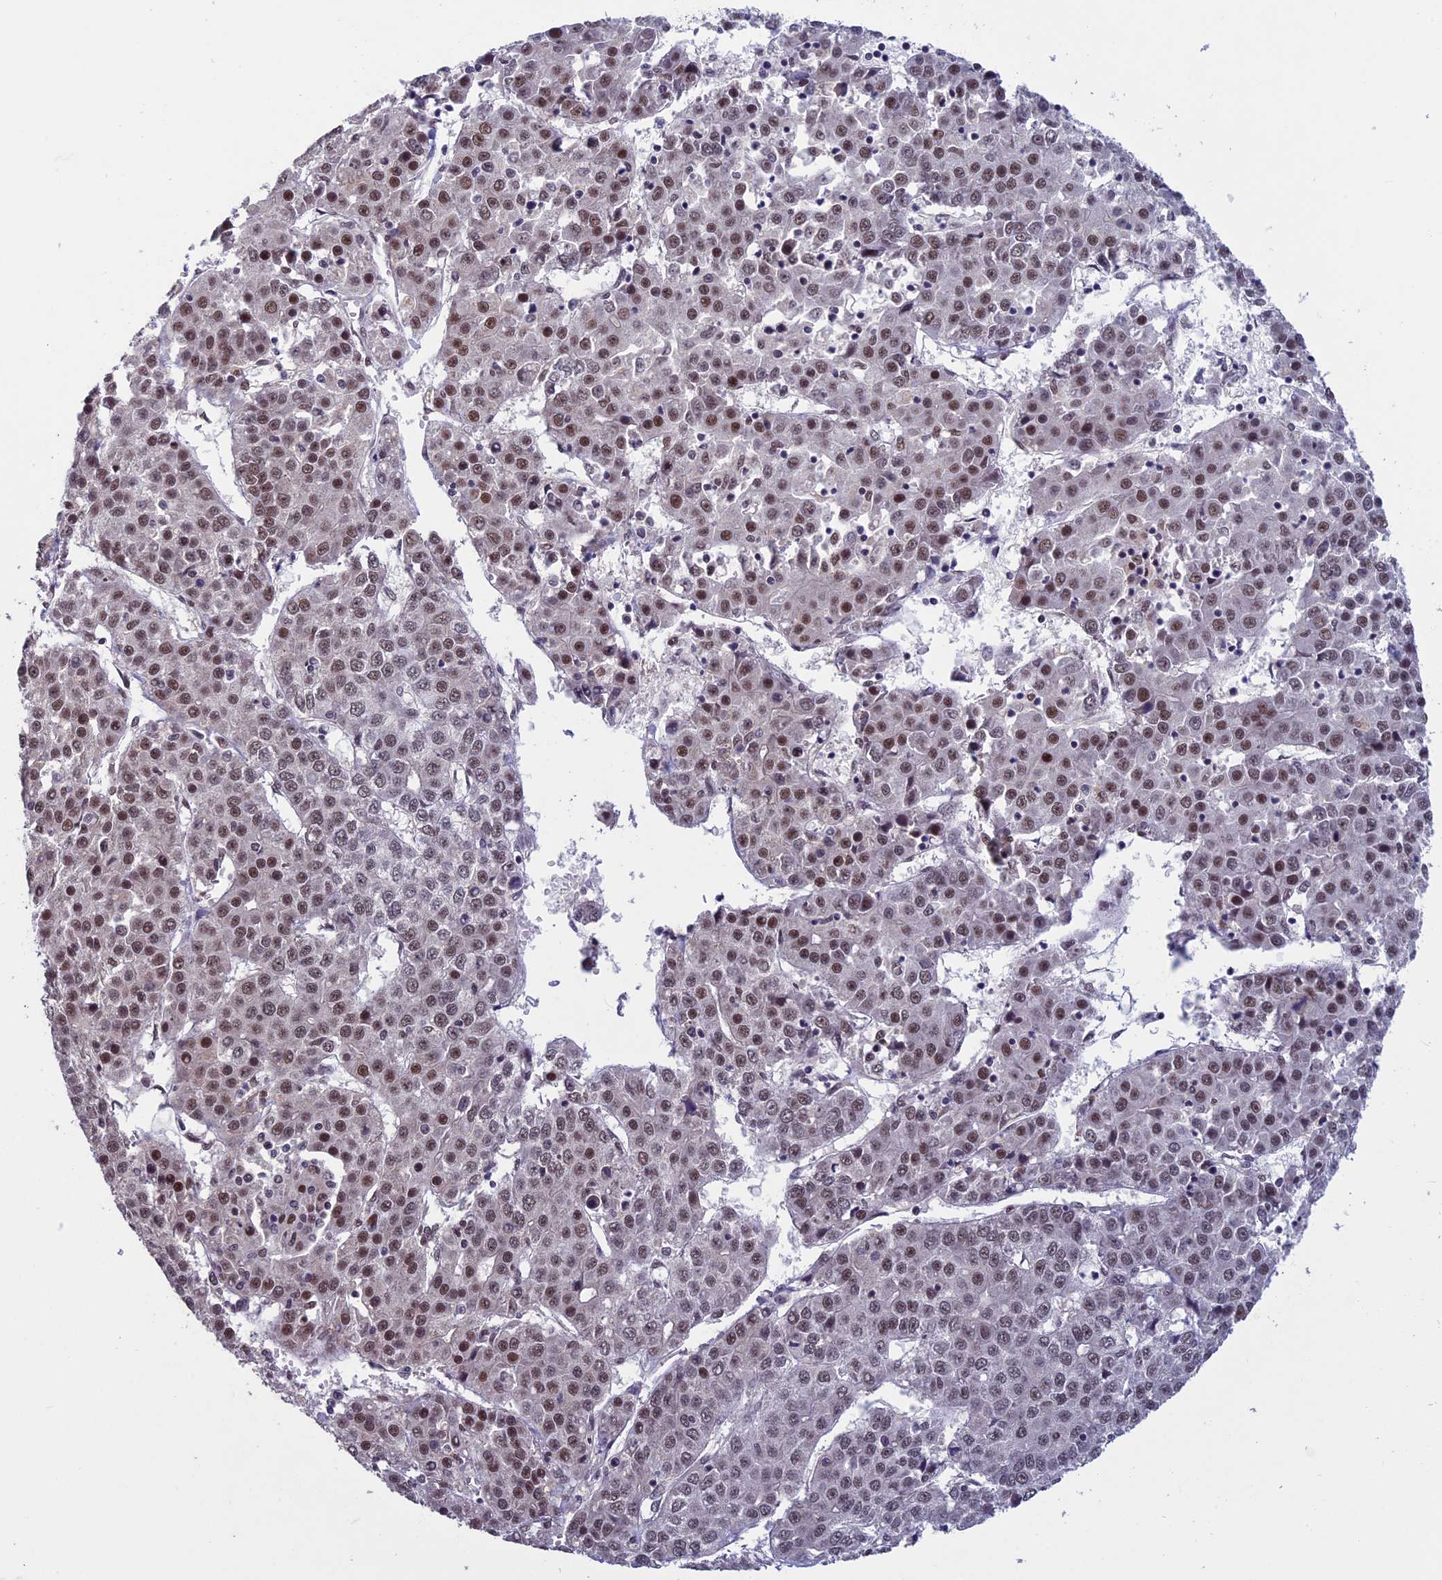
{"staining": {"intensity": "moderate", "quantity": ">75%", "location": "nuclear"}, "tissue": "liver cancer", "cell_type": "Tumor cells", "image_type": "cancer", "snomed": [{"axis": "morphology", "description": "Carcinoma, Hepatocellular, NOS"}, {"axis": "topography", "description": "Liver"}], "caption": "Tumor cells reveal moderate nuclear positivity in about >75% of cells in liver cancer.", "gene": "RNF40", "patient": {"sex": "female", "age": 53}}